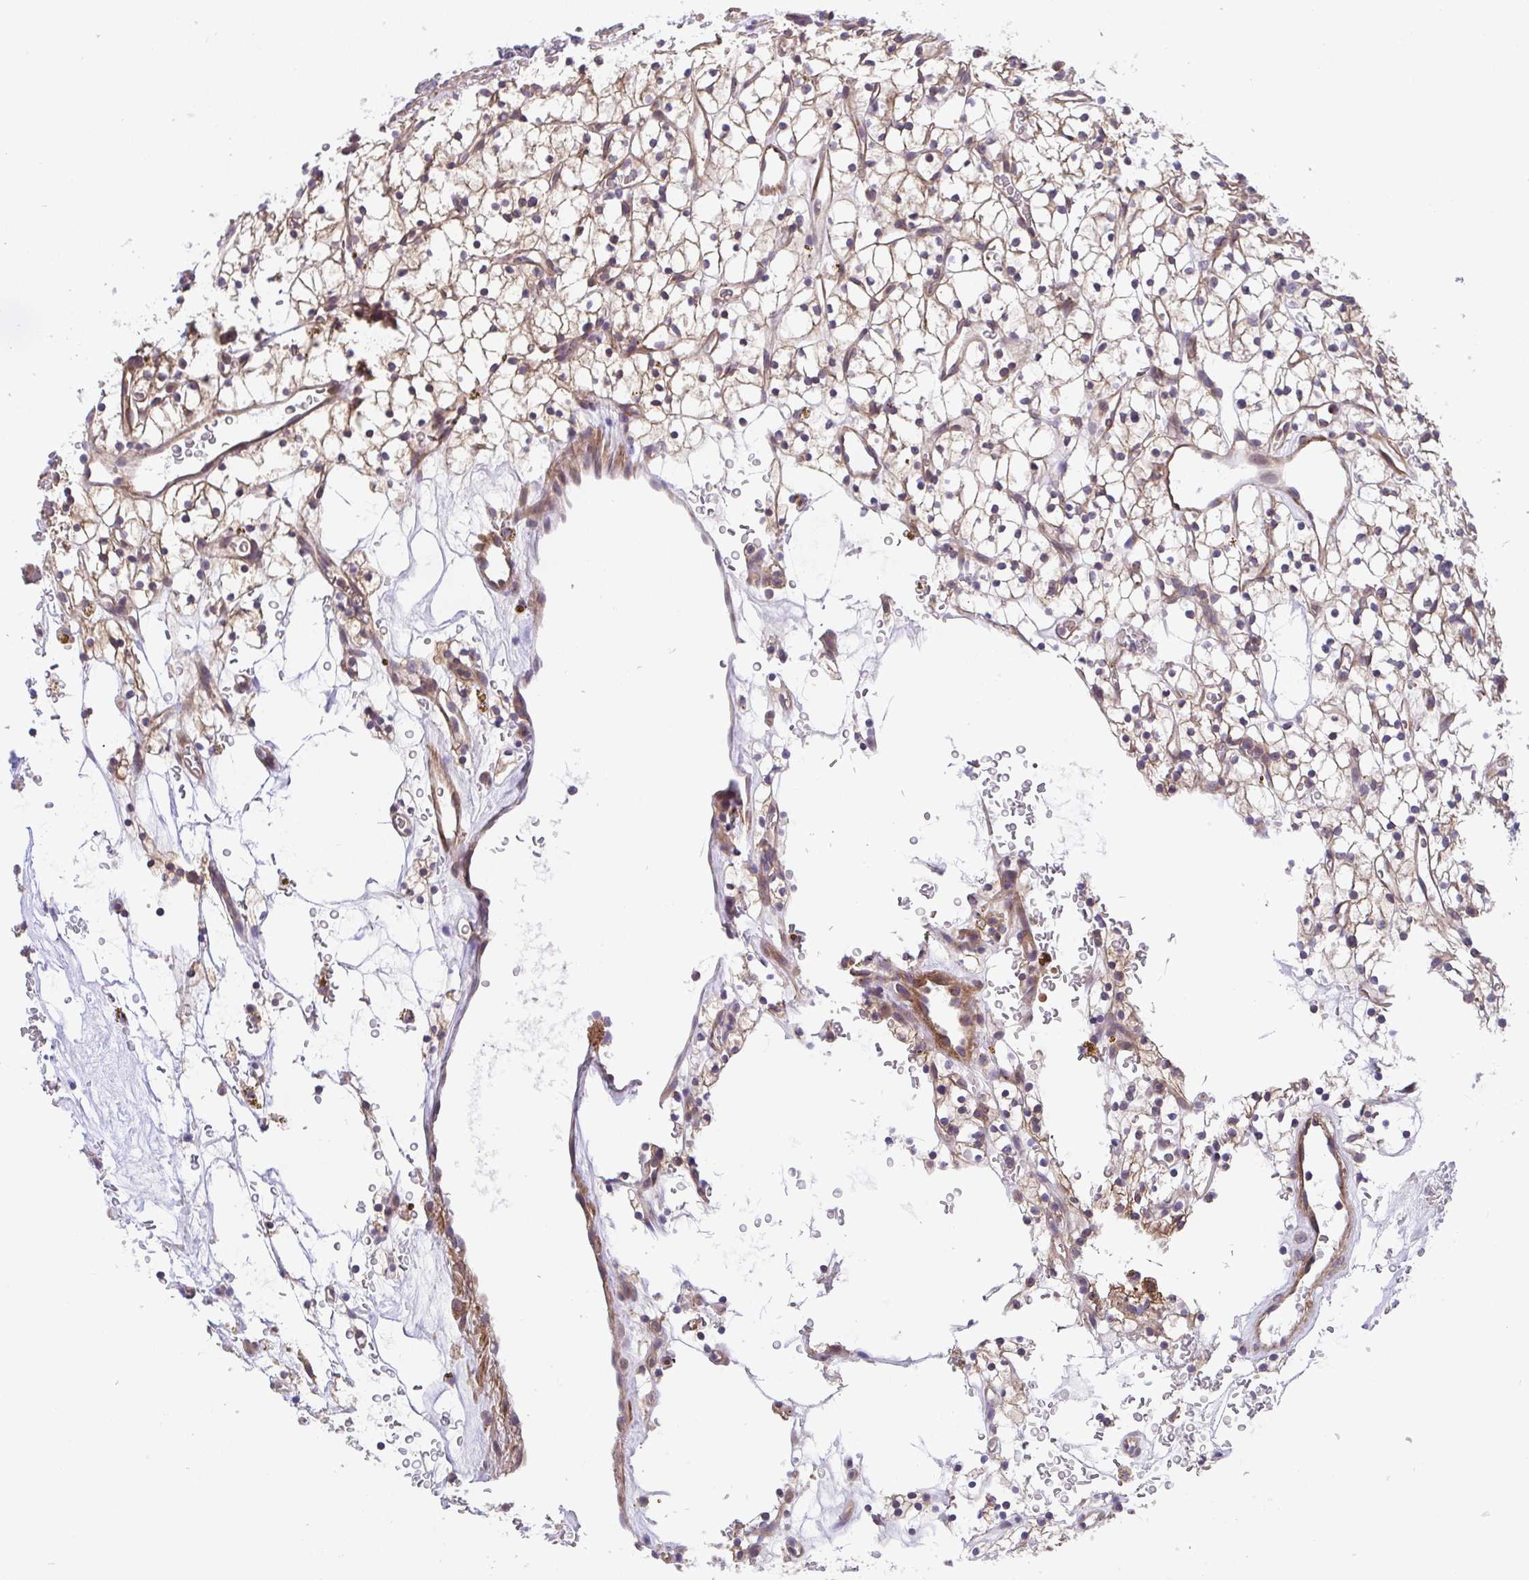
{"staining": {"intensity": "moderate", "quantity": "<25%", "location": "cytoplasmic/membranous"}, "tissue": "renal cancer", "cell_type": "Tumor cells", "image_type": "cancer", "snomed": [{"axis": "morphology", "description": "Adenocarcinoma, NOS"}, {"axis": "topography", "description": "Kidney"}], "caption": "Moderate cytoplasmic/membranous protein staining is present in approximately <25% of tumor cells in adenocarcinoma (renal). (DAB (3,3'-diaminobenzidine) = brown stain, brightfield microscopy at high magnification).", "gene": "ZNF696", "patient": {"sex": "female", "age": 64}}